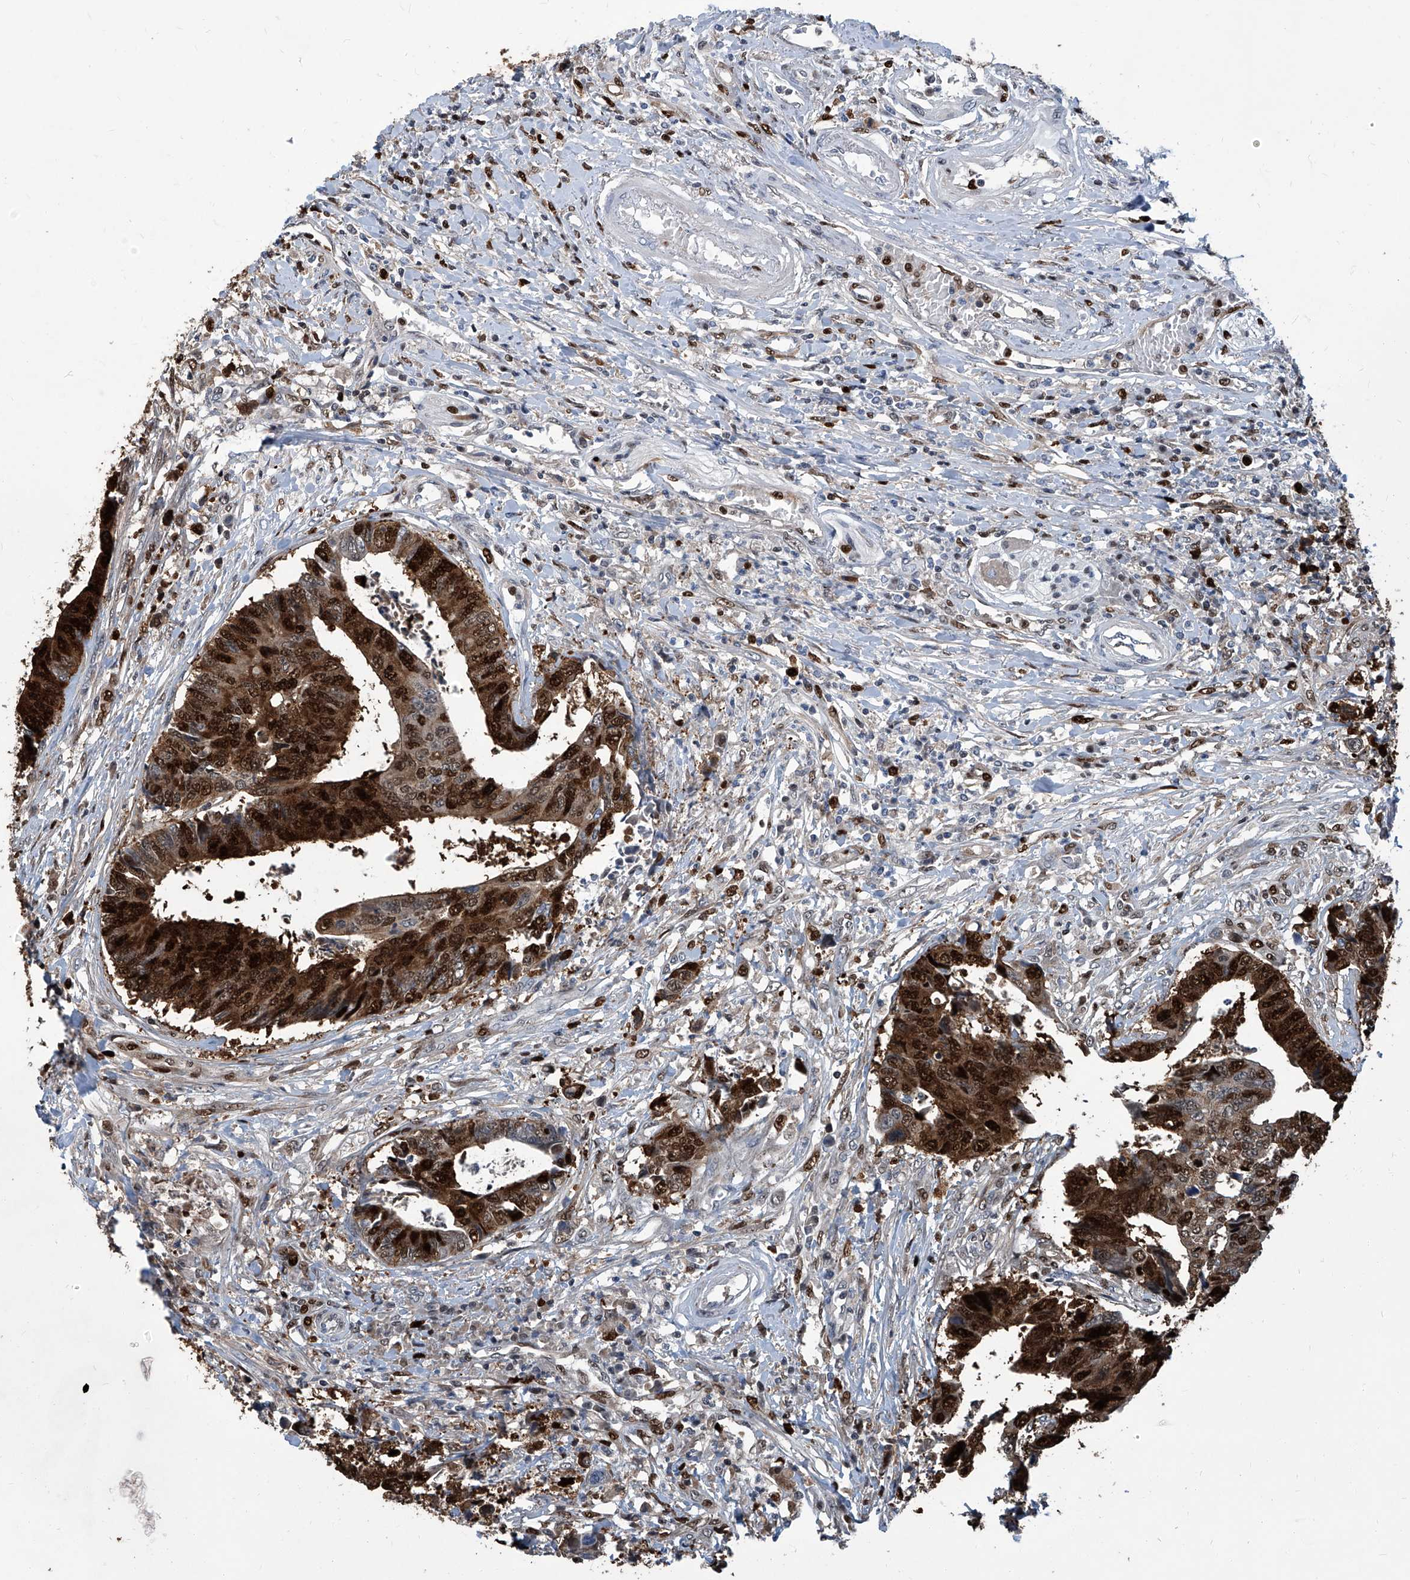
{"staining": {"intensity": "strong", "quantity": ">75%", "location": "cytoplasmic/membranous,nuclear"}, "tissue": "colorectal cancer", "cell_type": "Tumor cells", "image_type": "cancer", "snomed": [{"axis": "morphology", "description": "Adenocarcinoma, NOS"}, {"axis": "topography", "description": "Rectum"}], "caption": "The photomicrograph exhibits a brown stain indicating the presence of a protein in the cytoplasmic/membranous and nuclear of tumor cells in colorectal cancer. Immunohistochemistry stains the protein in brown and the nuclei are stained blue.", "gene": "PCNA", "patient": {"sex": "male", "age": 84}}